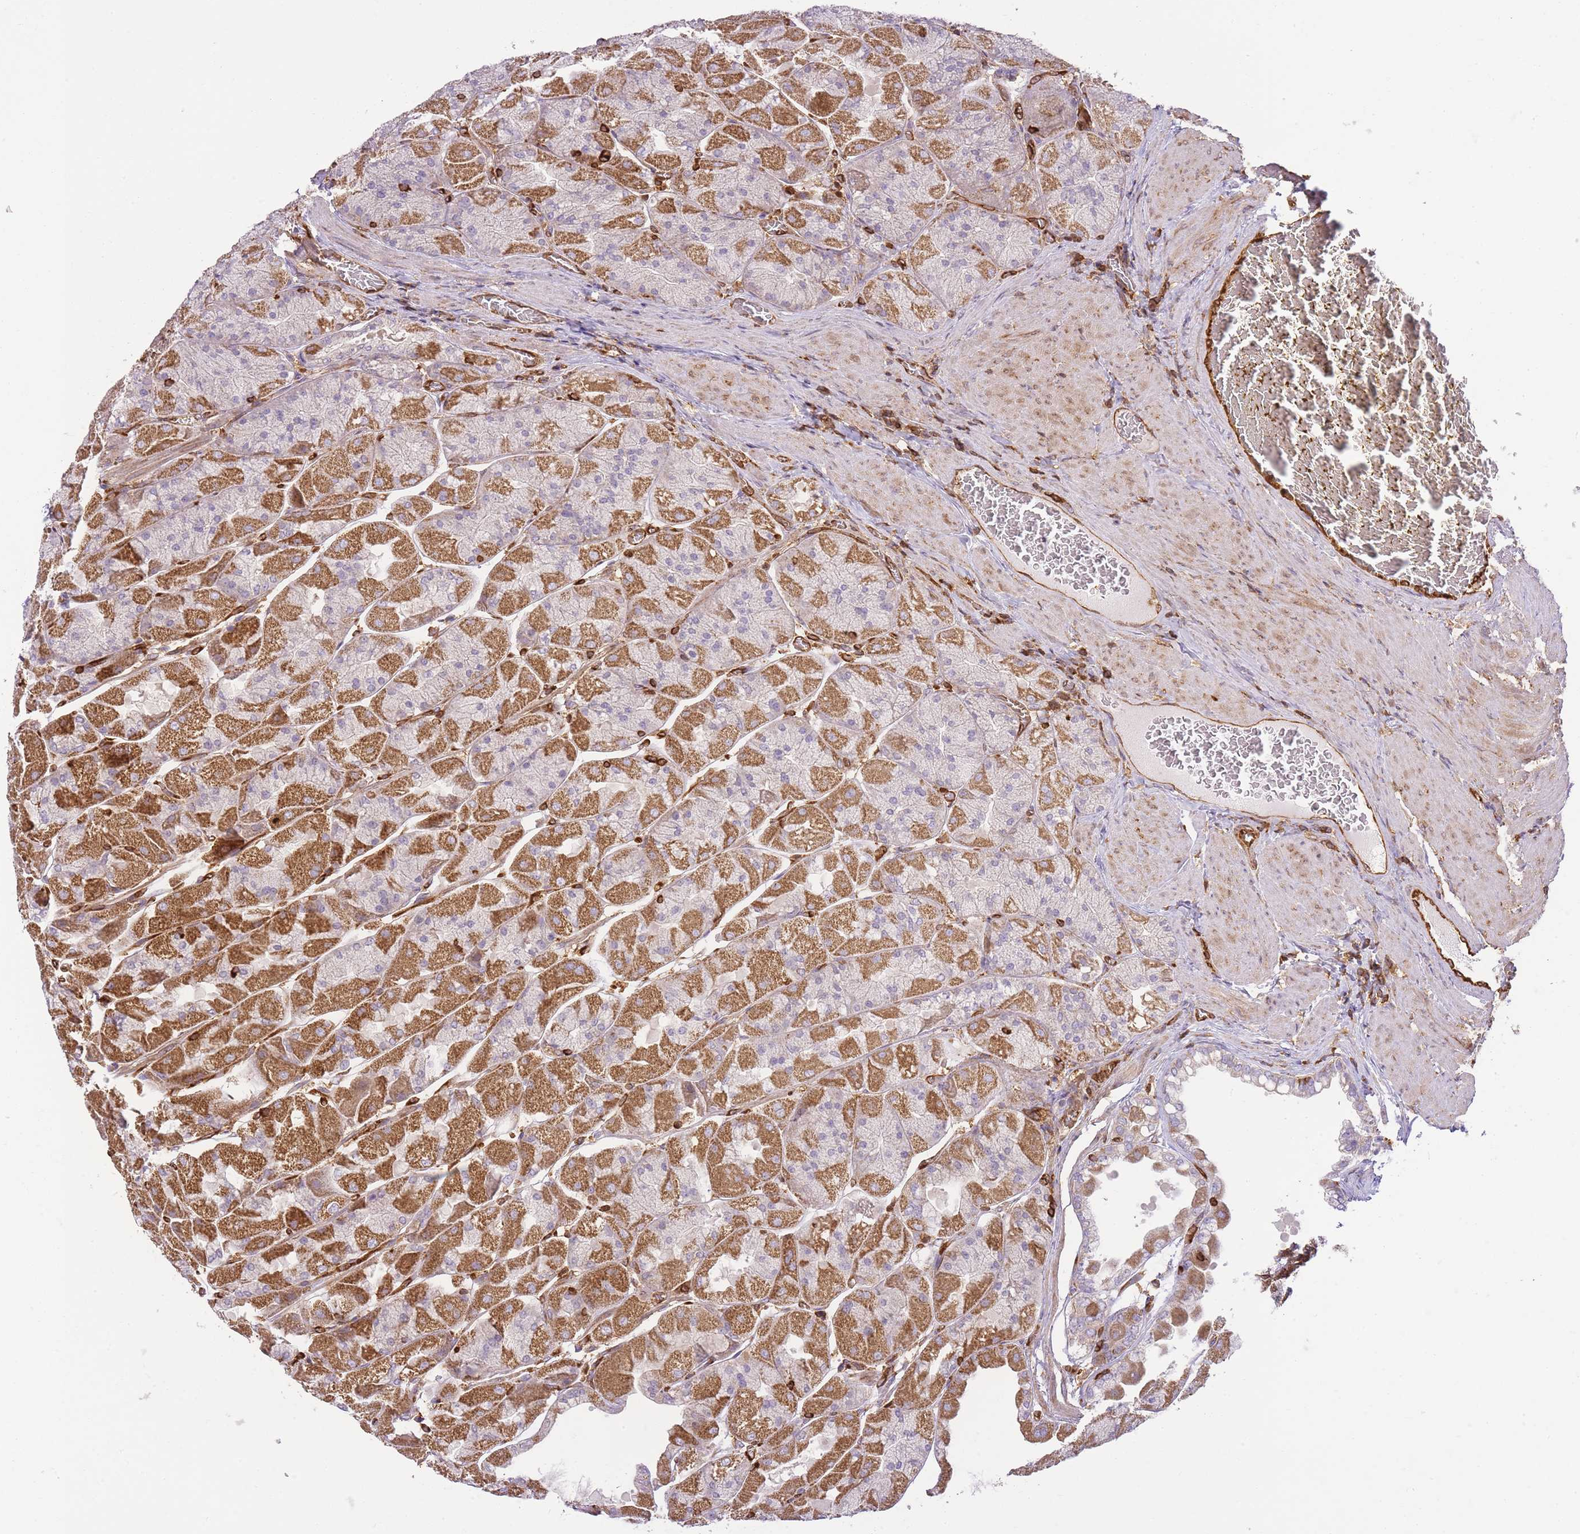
{"staining": {"intensity": "moderate", "quantity": "25%-75%", "location": "cytoplasmic/membranous"}, "tissue": "stomach", "cell_type": "Glandular cells", "image_type": "normal", "snomed": [{"axis": "morphology", "description": "Normal tissue, NOS"}, {"axis": "topography", "description": "Stomach"}], "caption": "Glandular cells display medium levels of moderate cytoplasmic/membranous positivity in approximately 25%-75% of cells in normal human stomach.", "gene": "MSN", "patient": {"sex": "female", "age": 61}}